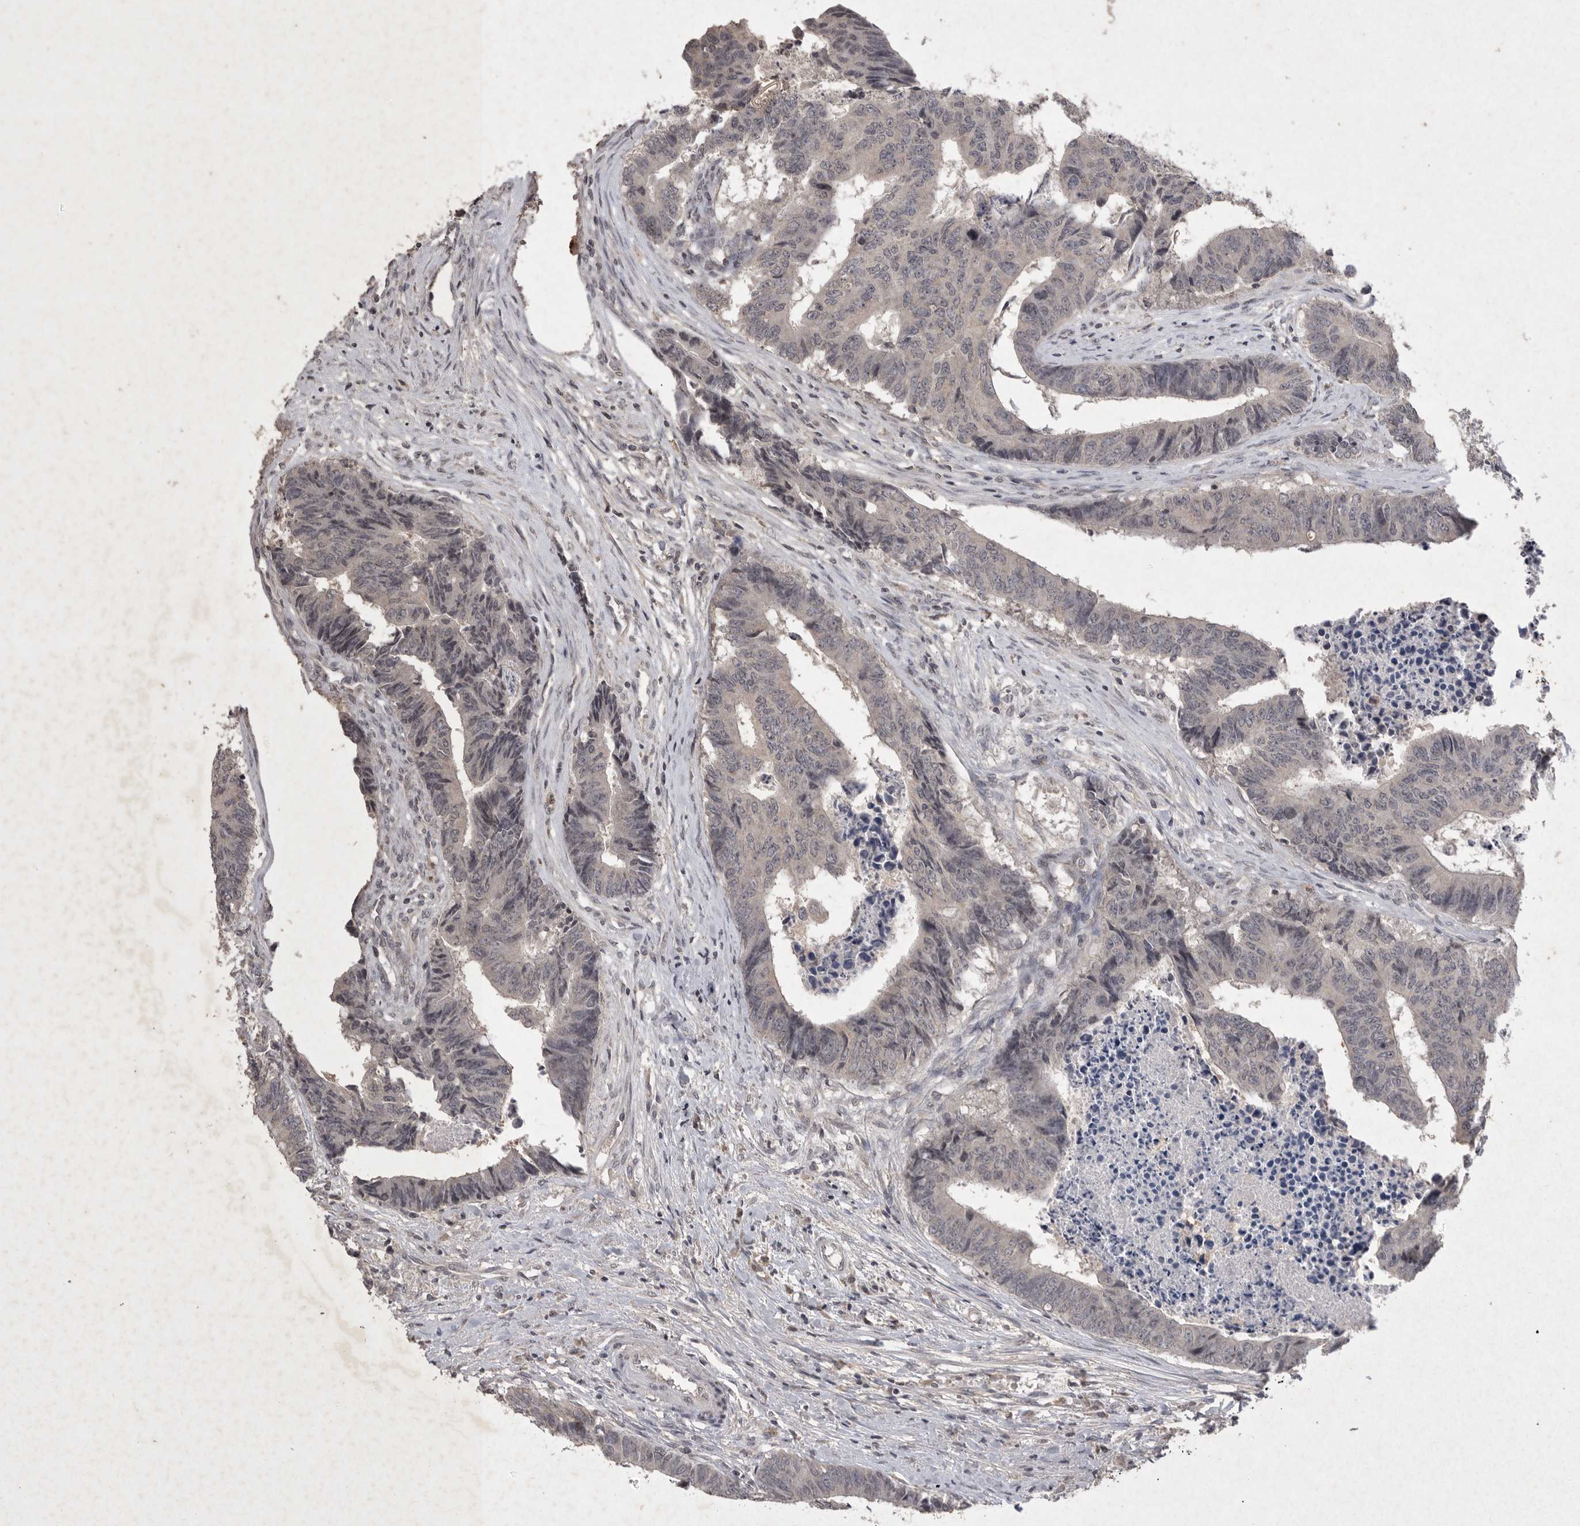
{"staining": {"intensity": "negative", "quantity": "none", "location": "none"}, "tissue": "colorectal cancer", "cell_type": "Tumor cells", "image_type": "cancer", "snomed": [{"axis": "morphology", "description": "Adenocarcinoma, NOS"}, {"axis": "topography", "description": "Rectum"}], "caption": "Colorectal cancer (adenocarcinoma) was stained to show a protein in brown. There is no significant expression in tumor cells.", "gene": "APLNR", "patient": {"sex": "male", "age": 84}}